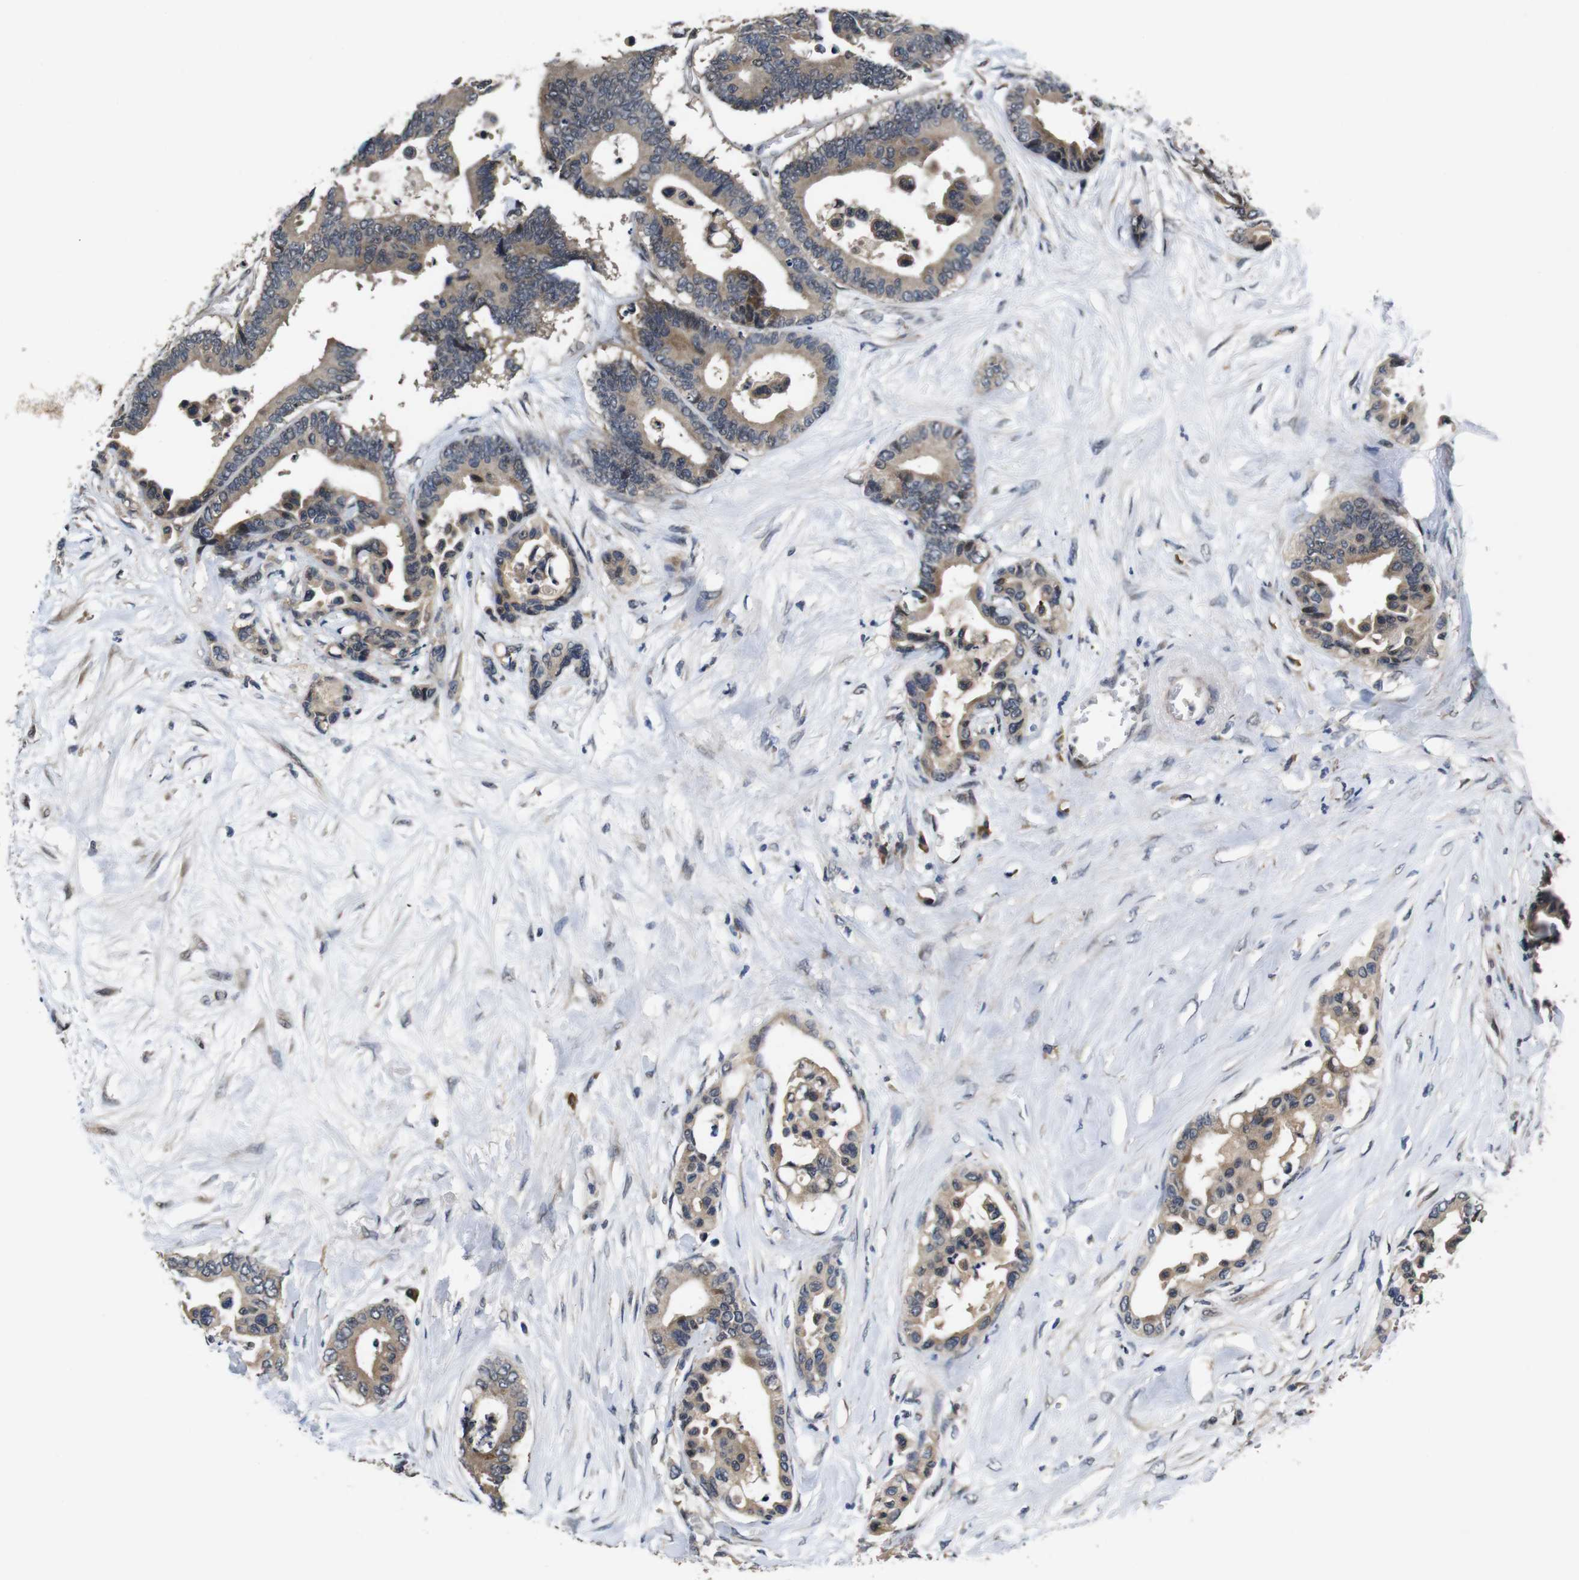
{"staining": {"intensity": "moderate", "quantity": ">75%", "location": "cytoplasmic/membranous"}, "tissue": "colorectal cancer", "cell_type": "Tumor cells", "image_type": "cancer", "snomed": [{"axis": "morphology", "description": "Normal tissue, NOS"}, {"axis": "morphology", "description": "Adenocarcinoma, NOS"}, {"axis": "topography", "description": "Colon"}], "caption": "The immunohistochemical stain shows moderate cytoplasmic/membranous expression in tumor cells of colorectal adenocarcinoma tissue.", "gene": "ZBTB46", "patient": {"sex": "male", "age": 82}}